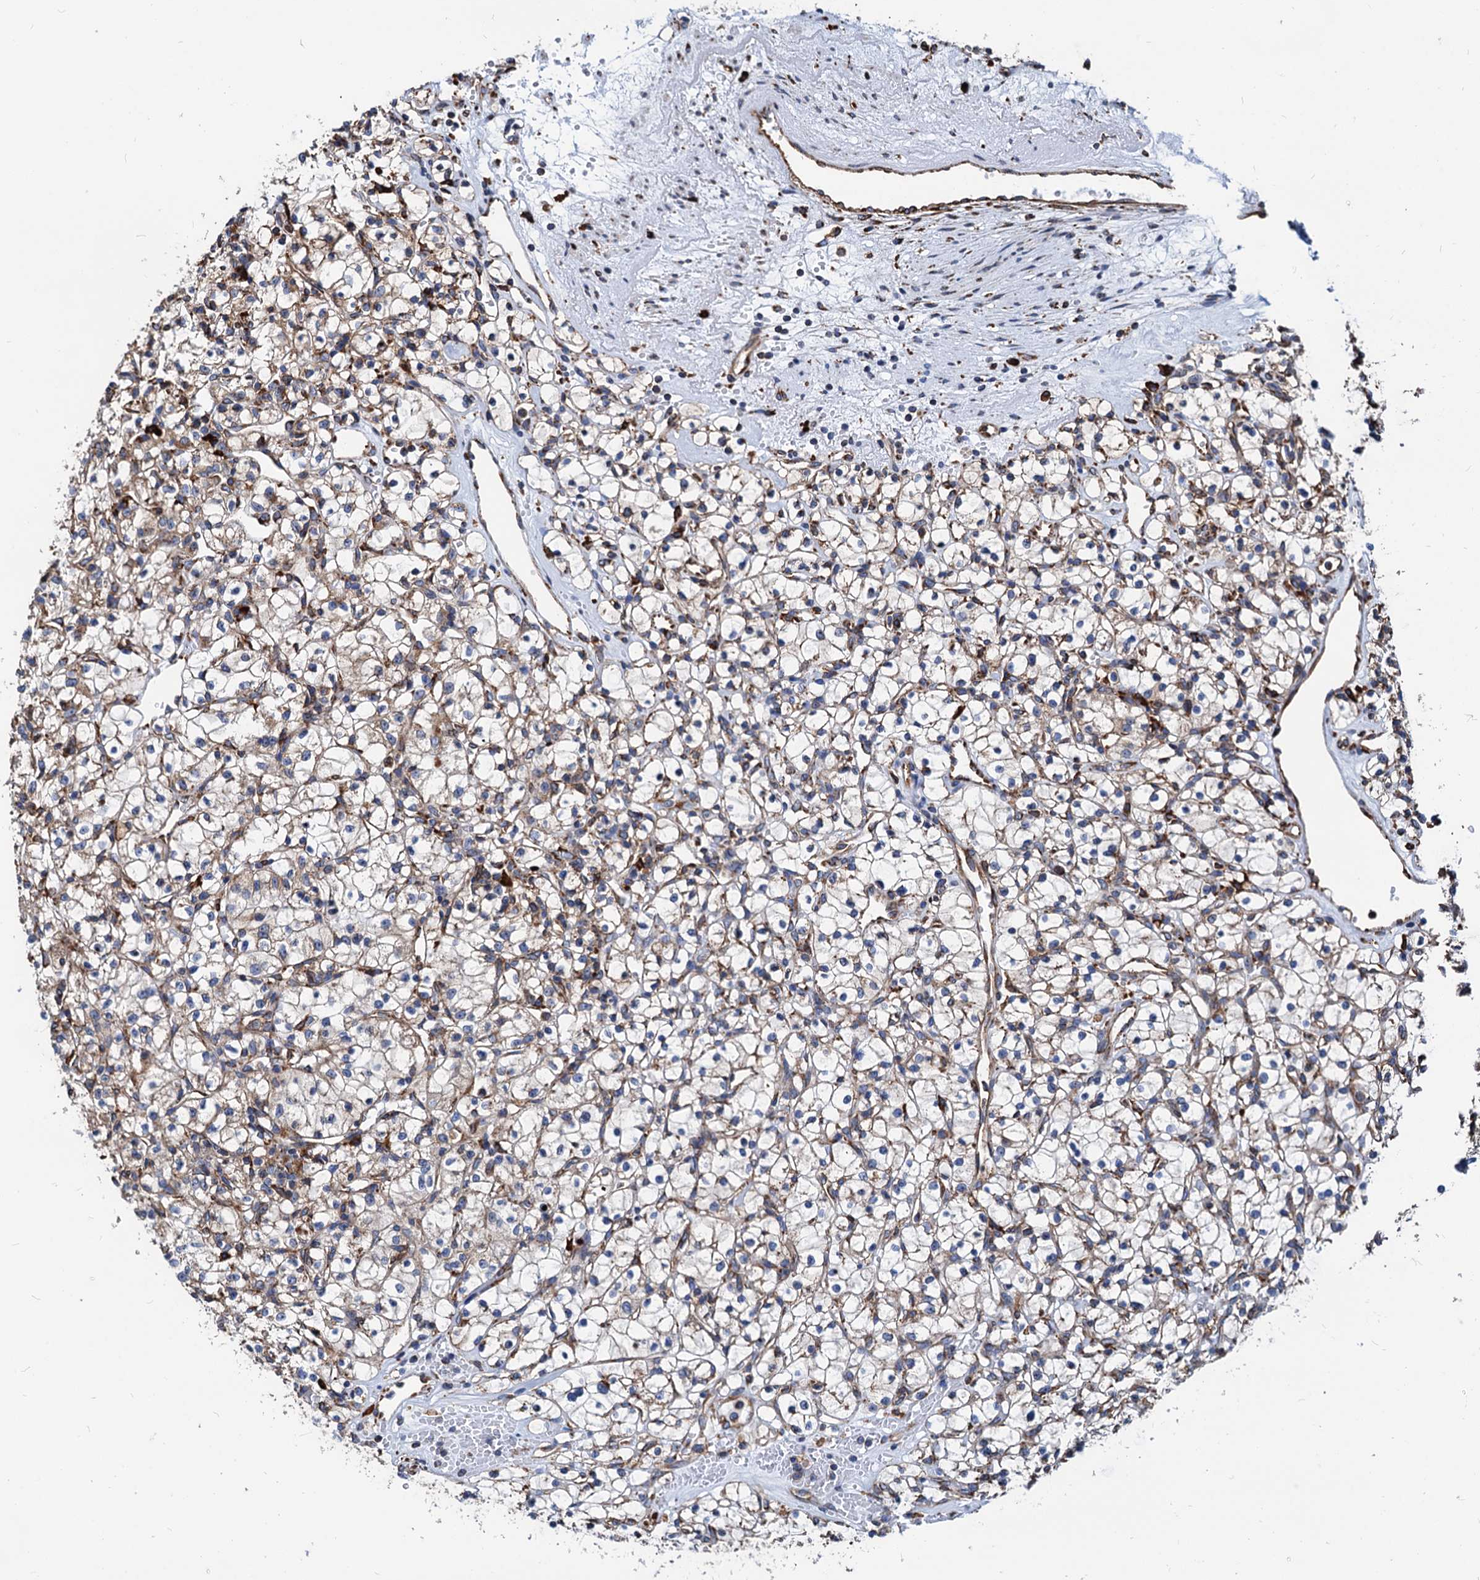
{"staining": {"intensity": "moderate", "quantity": "25%-75%", "location": "cytoplasmic/membranous"}, "tissue": "renal cancer", "cell_type": "Tumor cells", "image_type": "cancer", "snomed": [{"axis": "morphology", "description": "Adenocarcinoma, NOS"}, {"axis": "topography", "description": "Kidney"}], "caption": "Immunohistochemistry histopathology image of renal cancer (adenocarcinoma) stained for a protein (brown), which reveals medium levels of moderate cytoplasmic/membranous staining in about 25%-75% of tumor cells.", "gene": "HSPA5", "patient": {"sex": "female", "age": 59}}